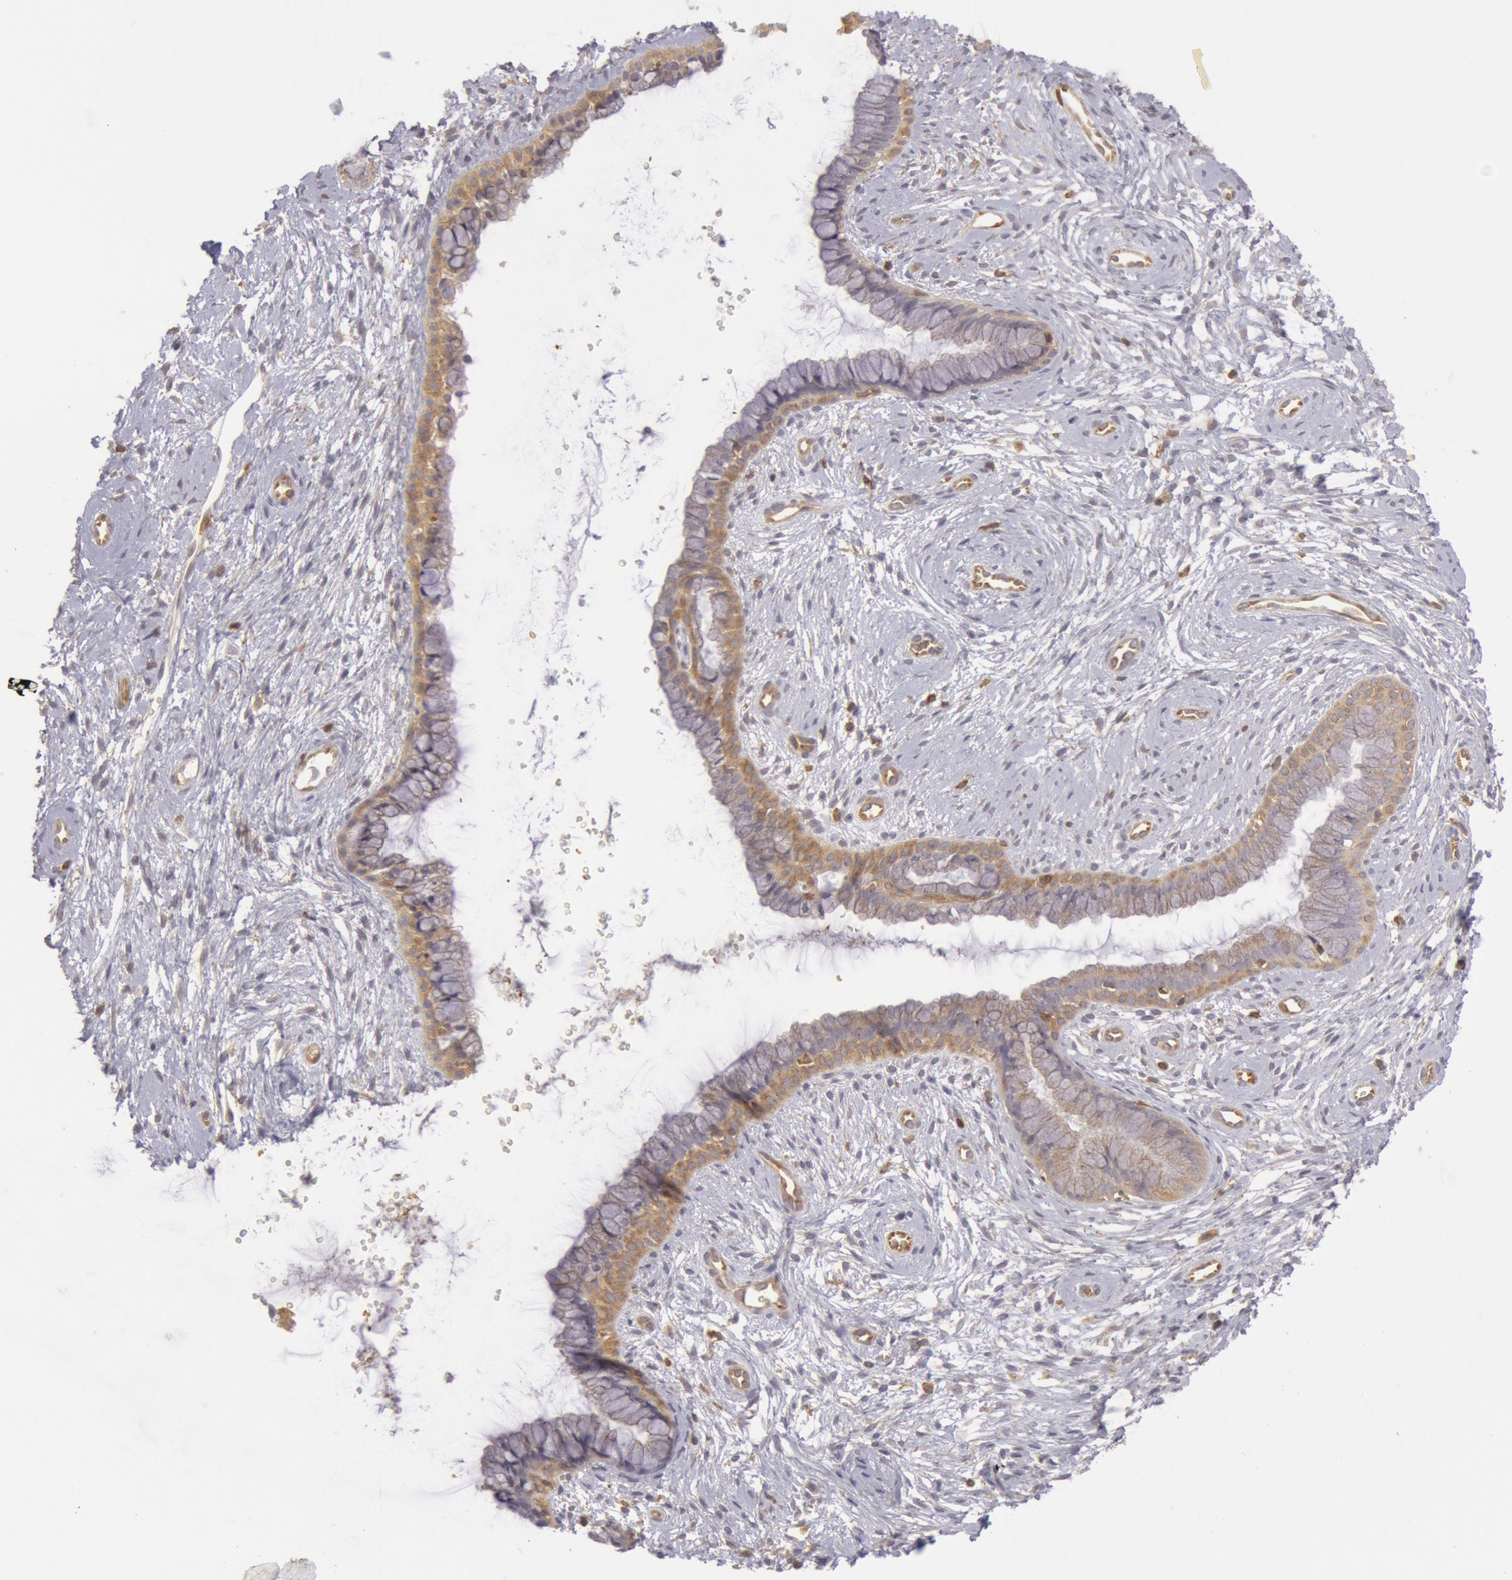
{"staining": {"intensity": "moderate", "quantity": ">75%", "location": "cytoplasmic/membranous"}, "tissue": "cervix", "cell_type": "Glandular cells", "image_type": "normal", "snomed": [{"axis": "morphology", "description": "Normal tissue, NOS"}, {"axis": "topography", "description": "Cervix"}], "caption": "Immunohistochemistry (DAB (3,3'-diaminobenzidine)) staining of benign human cervix shows moderate cytoplasmic/membranous protein positivity in about >75% of glandular cells.", "gene": "IKBKB", "patient": {"sex": "female", "age": 39}}